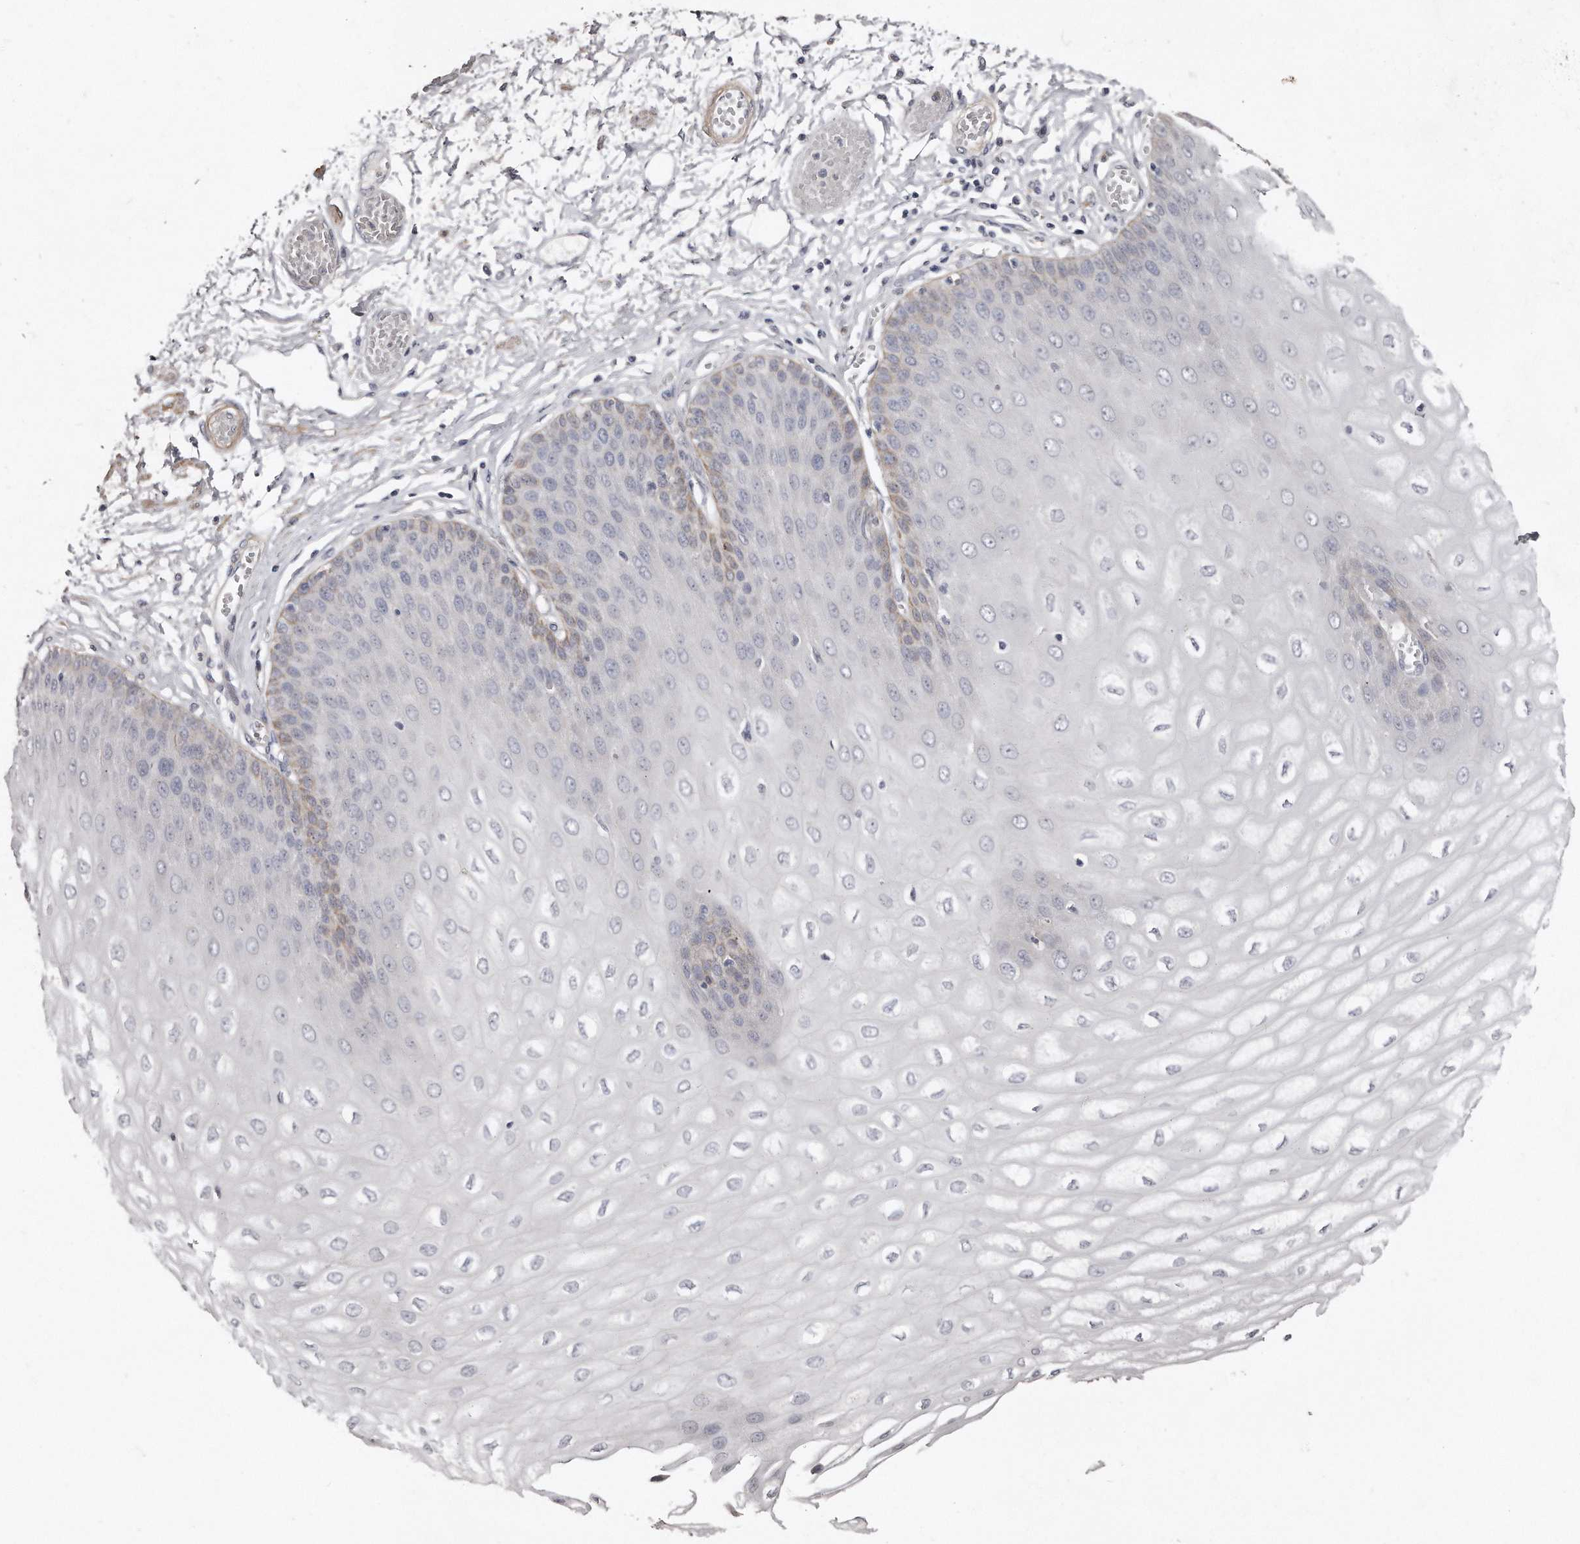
{"staining": {"intensity": "weak", "quantity": "<25%", "location": "cytoplasmic/membranous"}, "tissue": "esophagus", "cell_type": "Squamous epithelial cells", "image_type": "normal", "snomed": [{"axis": "morphology", "description": "Normal tissue, NOS"}, {"axis": "topography", "description": "Esophagus"}], "caption": "High power microscopy histopathology image of an immunohistochemistry (IHC) photomicrograph of unremarkable esophagus, revealing no significant expression in squamous epithelial cells.", "gene": "LMOD1", "patient": {"sex": "male", "age": 60}}